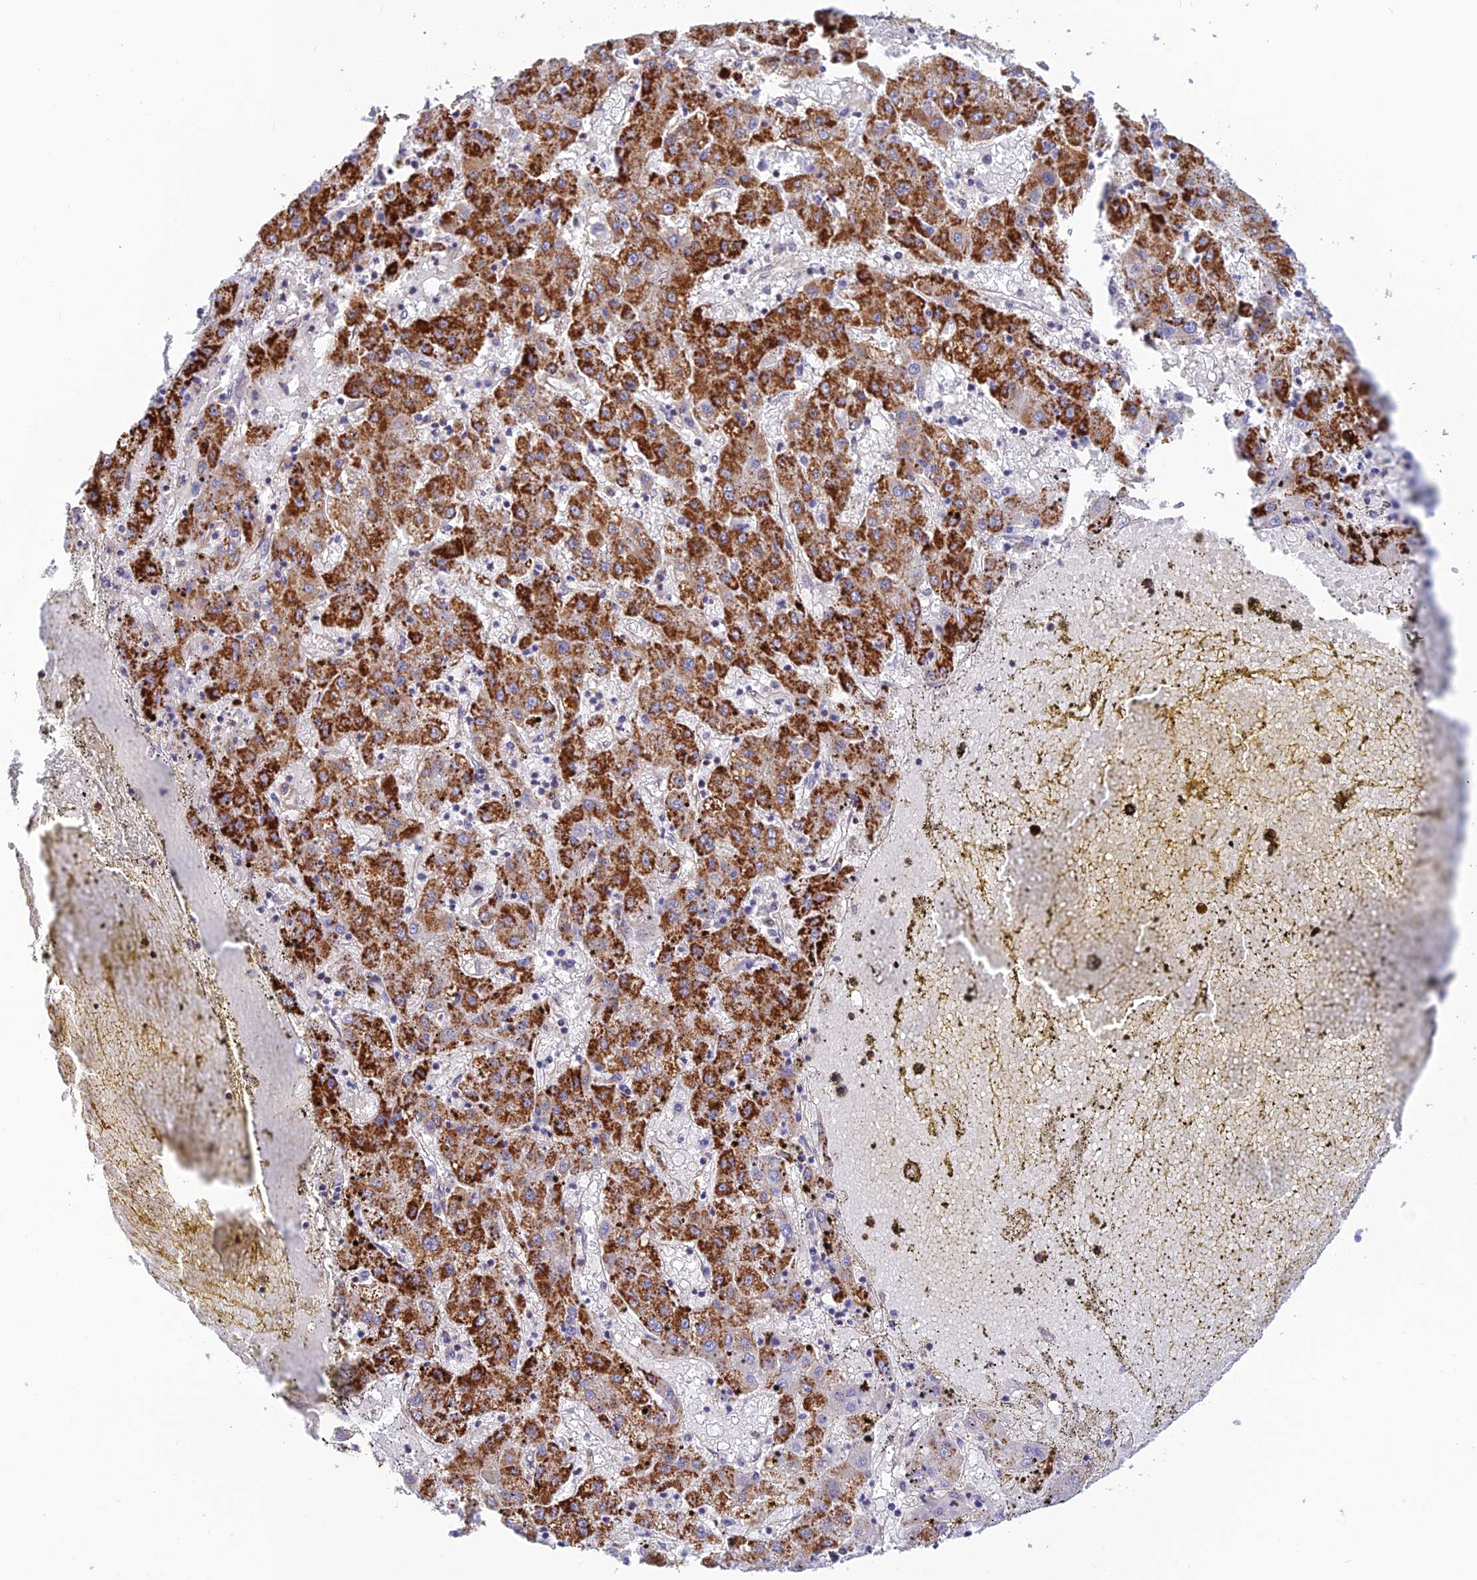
{"staining": {"intensity": "strong", "quantity": "25%-75%", "location": "cytoplasmic/membranous"}, "tissue": "liver cancer", "cell_type": "Tumor cells", "image_type": "cancer", "snomed": [{"axis": "morphology", "description": "Carcinoma, Hepatocellular, NOS"}, {"axis": "topography", "description": "Liver"}], "caption": "This image shows immunohistochemistry (IHC) staining of human liver cancer, with high strong cytoplasmic/membranous positivity in about 25%-75% of tumor cells.", "gene": "PPP1R12C", "patient": {"sex": "male", "age": 72}}